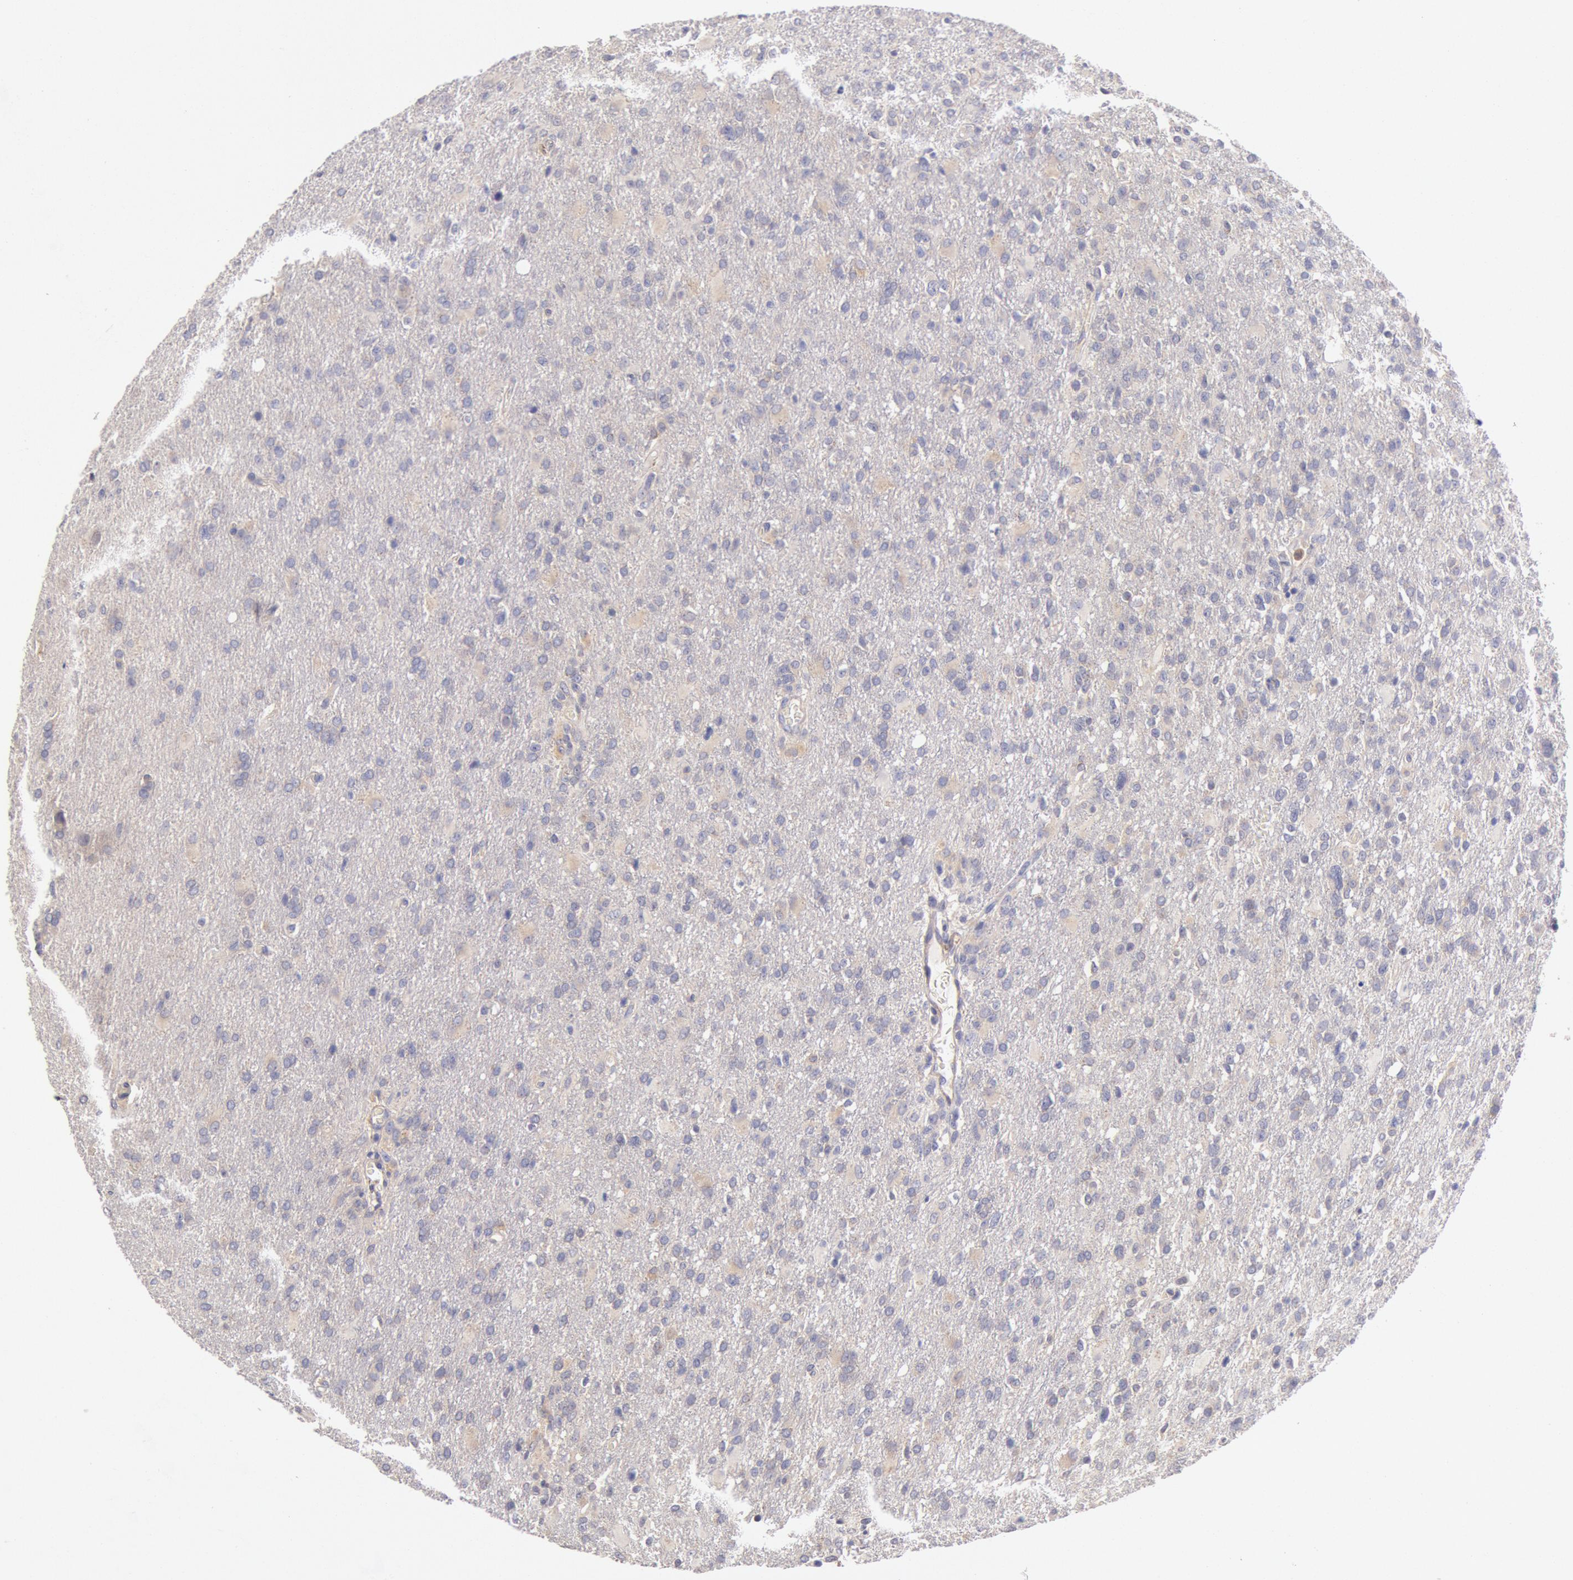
{"staining": {"intensity": "weak", "quantity": "<25%", "location": "cytoplasmic/membranous"}, "tissue": "glioma", "cell_type": "Tumor cells", "image_type": "cancer", "snomed": [{"axis": "morphology", "description": "Glioma, malignant, High grade"}, {"axis": "topography", "description": "Brain"}], "caption": "Immunohistochemistry photomicrograph of neoplastic tissue: glioma stained with DAB (3,3'-diaminobenzidine) demonstrates no significant protein staining in tumor cells.", "gene": "TMED8", "patient": {"sex": "male", "age": 68}}